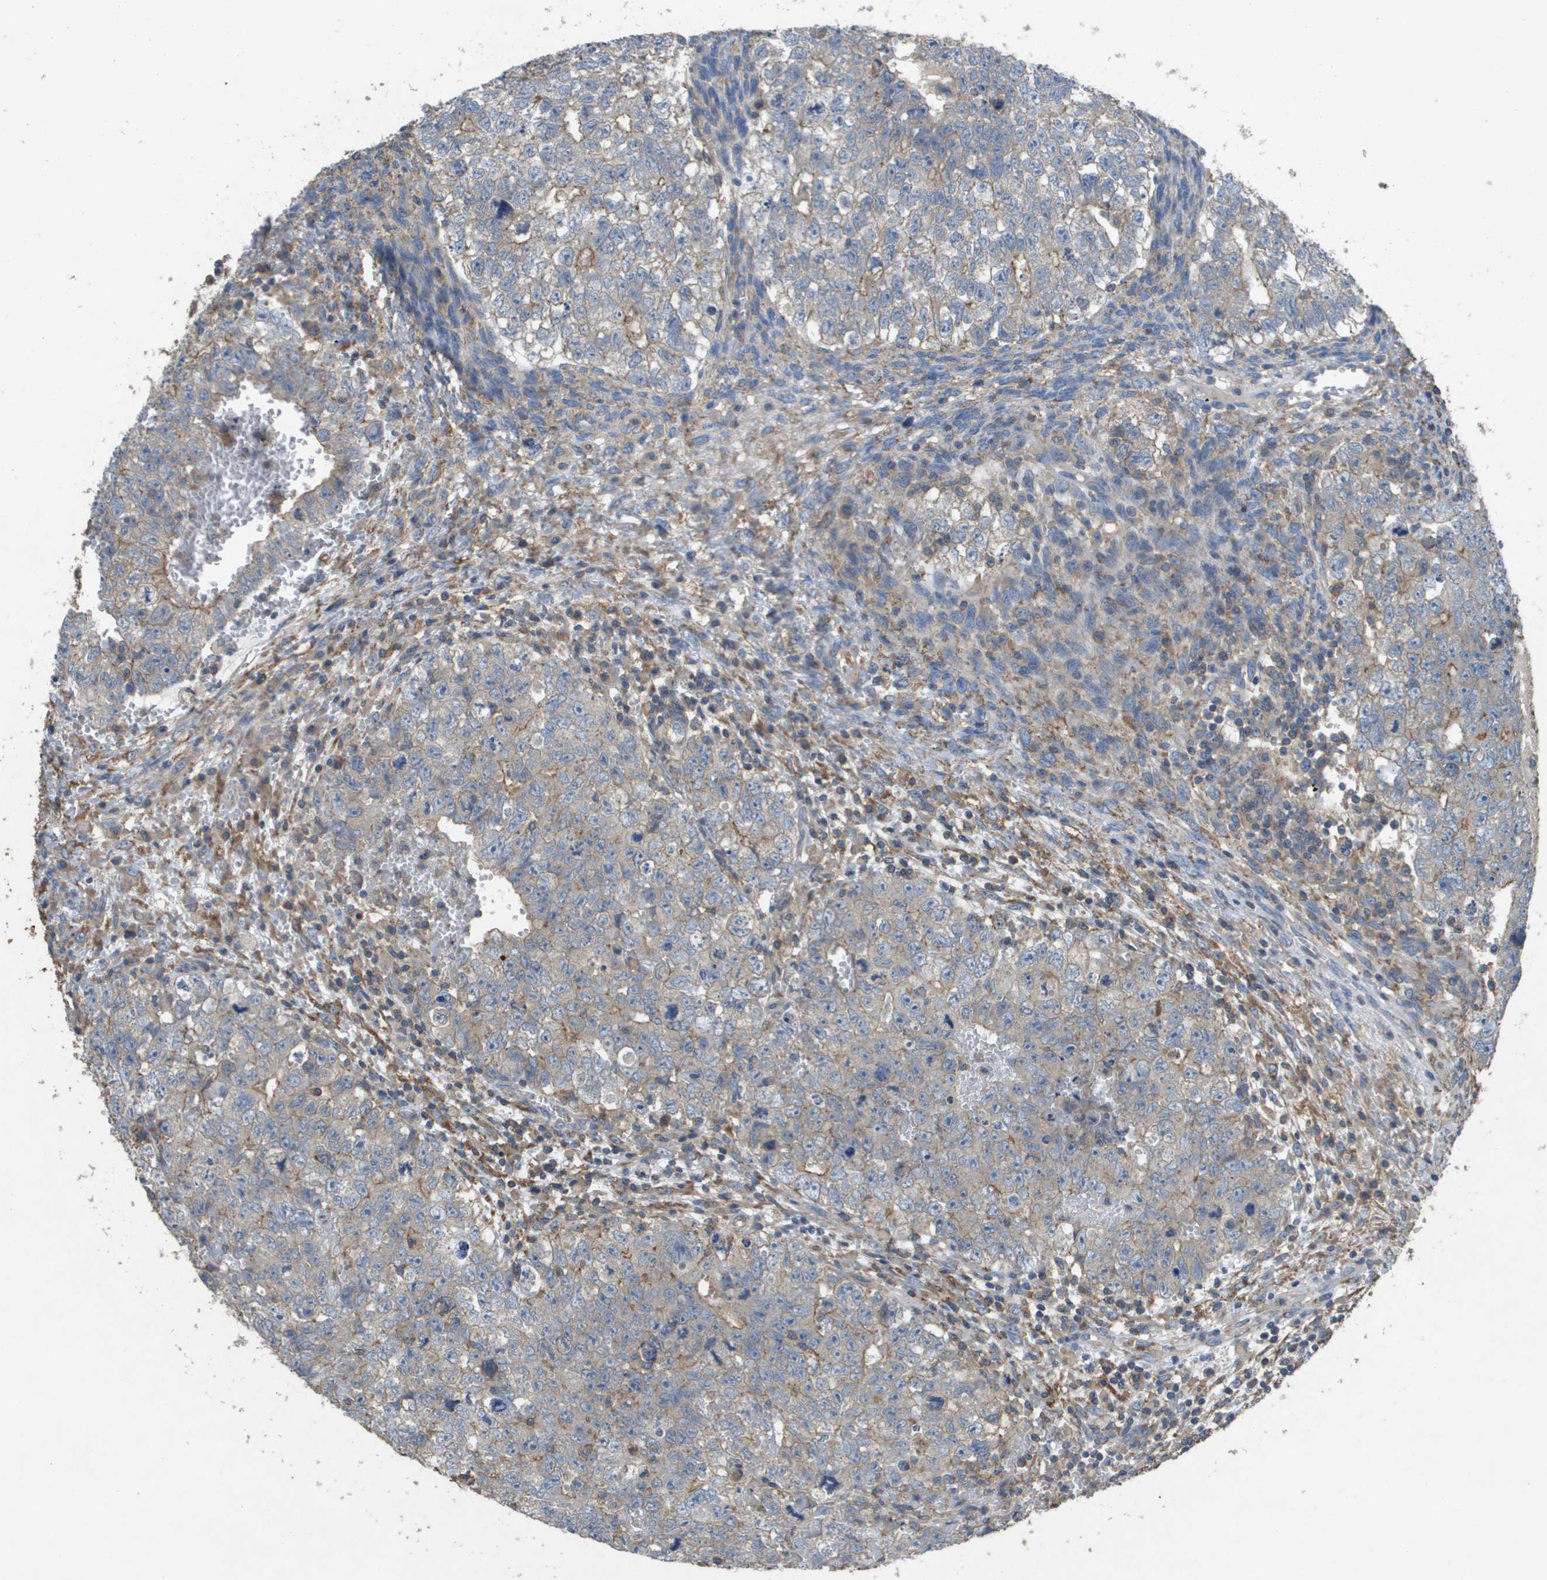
{"staining": {"intensity": "weak", "quantity": "<25%", "location": "cytoplasmic/membranous"}, "tissue": "testis cancer", "cell_type": "Tumor cells", "image_type": "cancer", "snomed": [{"axis": "morphology", "description": "Seminoma, NOS"}, {"axis": "morphology", "description": "Carcinoma, Embryonal, NOS"}, {"axis": "topography", "description": "Testis"}], "caption": "Testis embryonal carcinoma stained for a protein using immunohistochemistry reveals no expression tumor cells.", "gene": "CLCA4", "patient": {"sex": "male", "age": 38}}